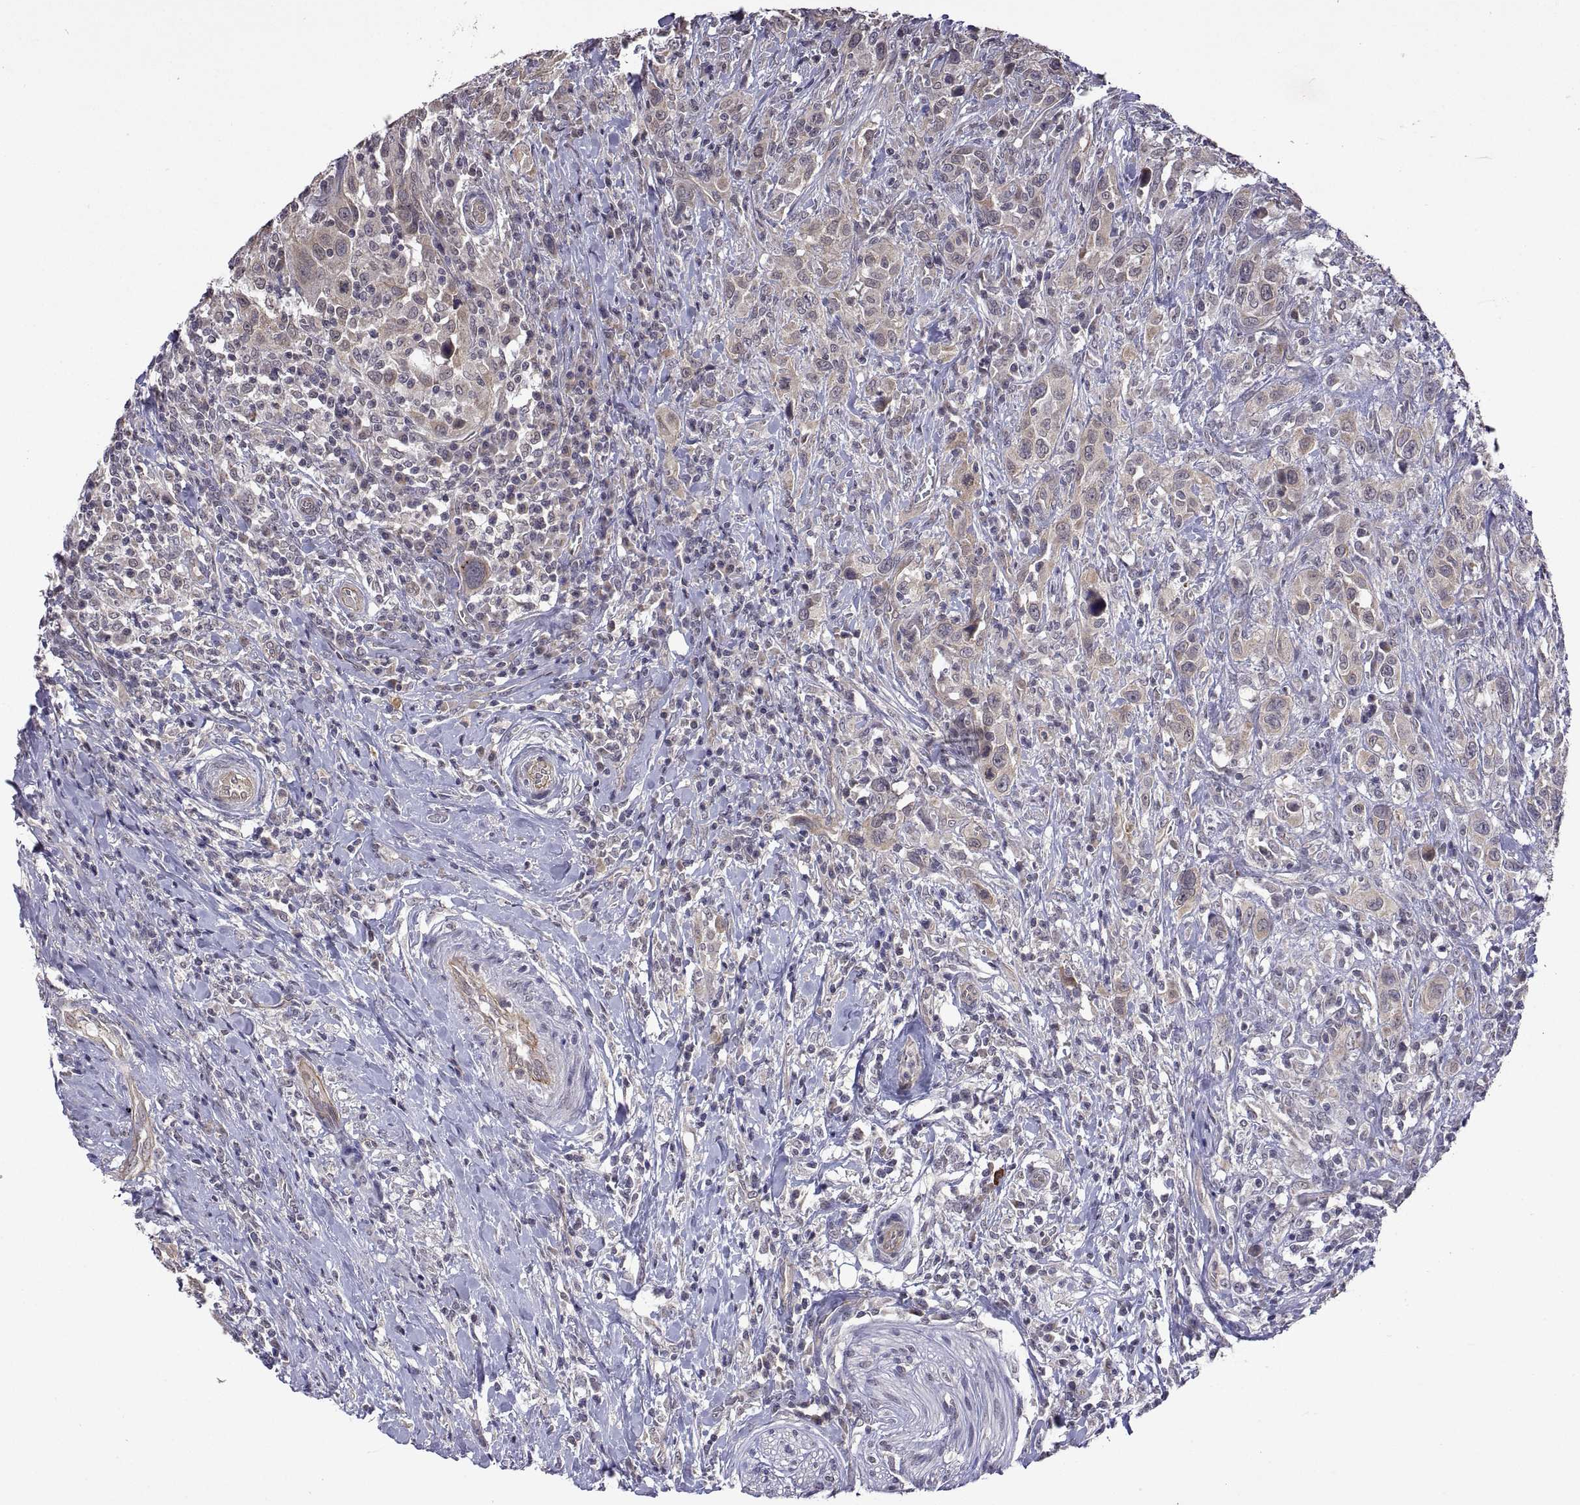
{"staining": {"intensity": "weak", "quantity": "25%-75%", "location": "cytoplasmic/membranous"}, "tissue": "urothelial cancer", "cell_type": "Tumor cells", "image_type": "cancer", "snomed": [{"axis": "morphology", "description": "Urothelial carcinoma, NOS"}, {"axis": "morphology", "description": "Urothelial carcinoma, High grade"}, {"axis": "topography", "description": "Urinary bladder"}], "caption": "Human urothelial cancer stained with a protein marker shows weak staining in tumor cells.", "gene": "LAMA1", "patient": {"sex": "female", "age": 64}}